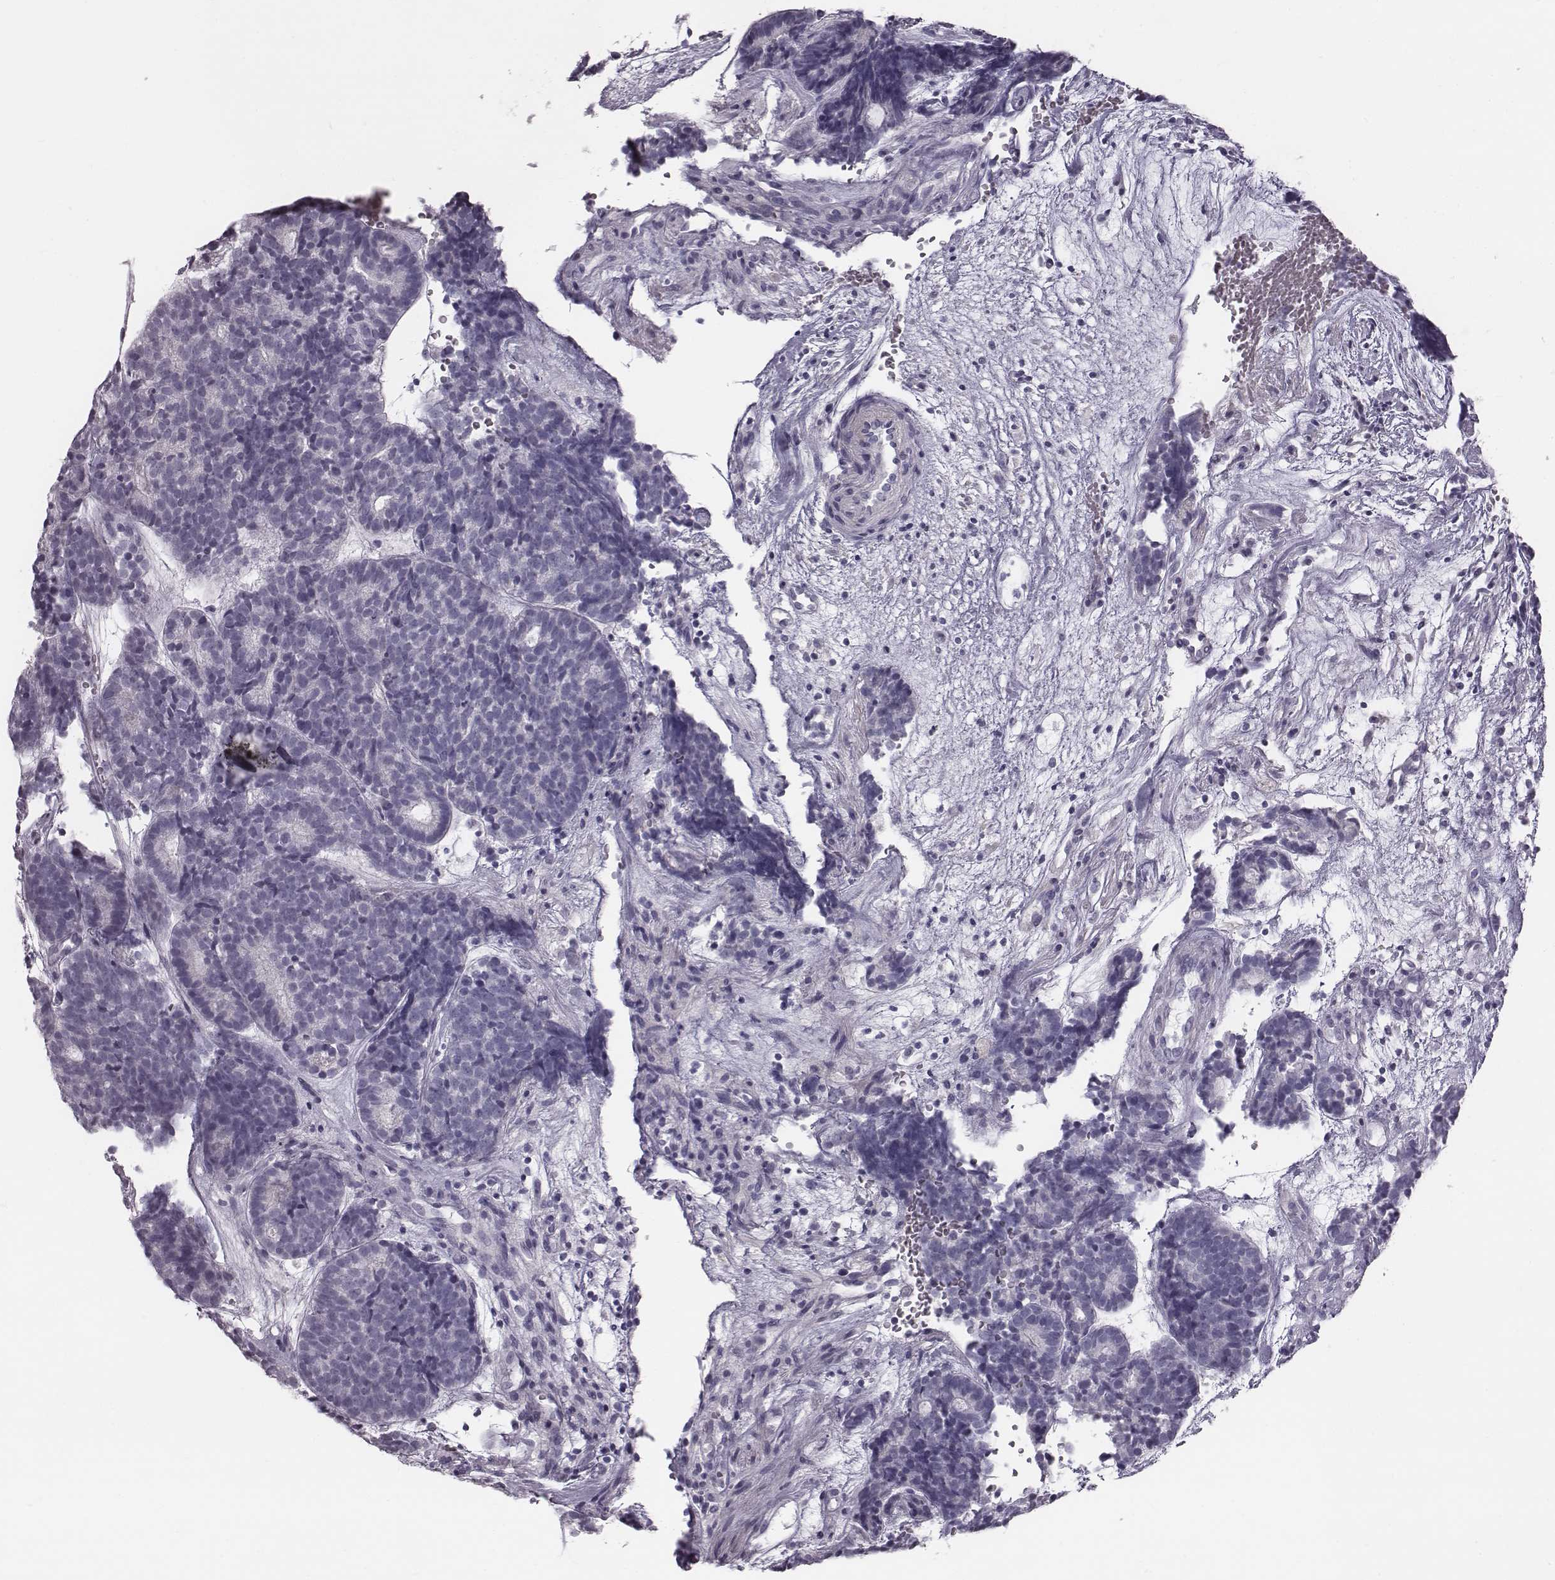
{"staining": {"intensity": "negative", "quantity": "none", "location": "none"}, "tissue": "head and neck cancer", "cell_type": "Tumor cells", "image_type": "cancer", "snomed": [{"axis": "morphology", "description": "Adenocarcinoma, NOS"}, {"axis": "topography", "description": "Head-Neck"}], "caption": "Immunohistochemistry (IHC) photomicrograph of head and neck cancer (adenocarcinoma) stained for a protein (brown), which displays no positivity in tumor cells.", "gene": "CRISP1", "patient": {"sex": "female", "age": 81}}